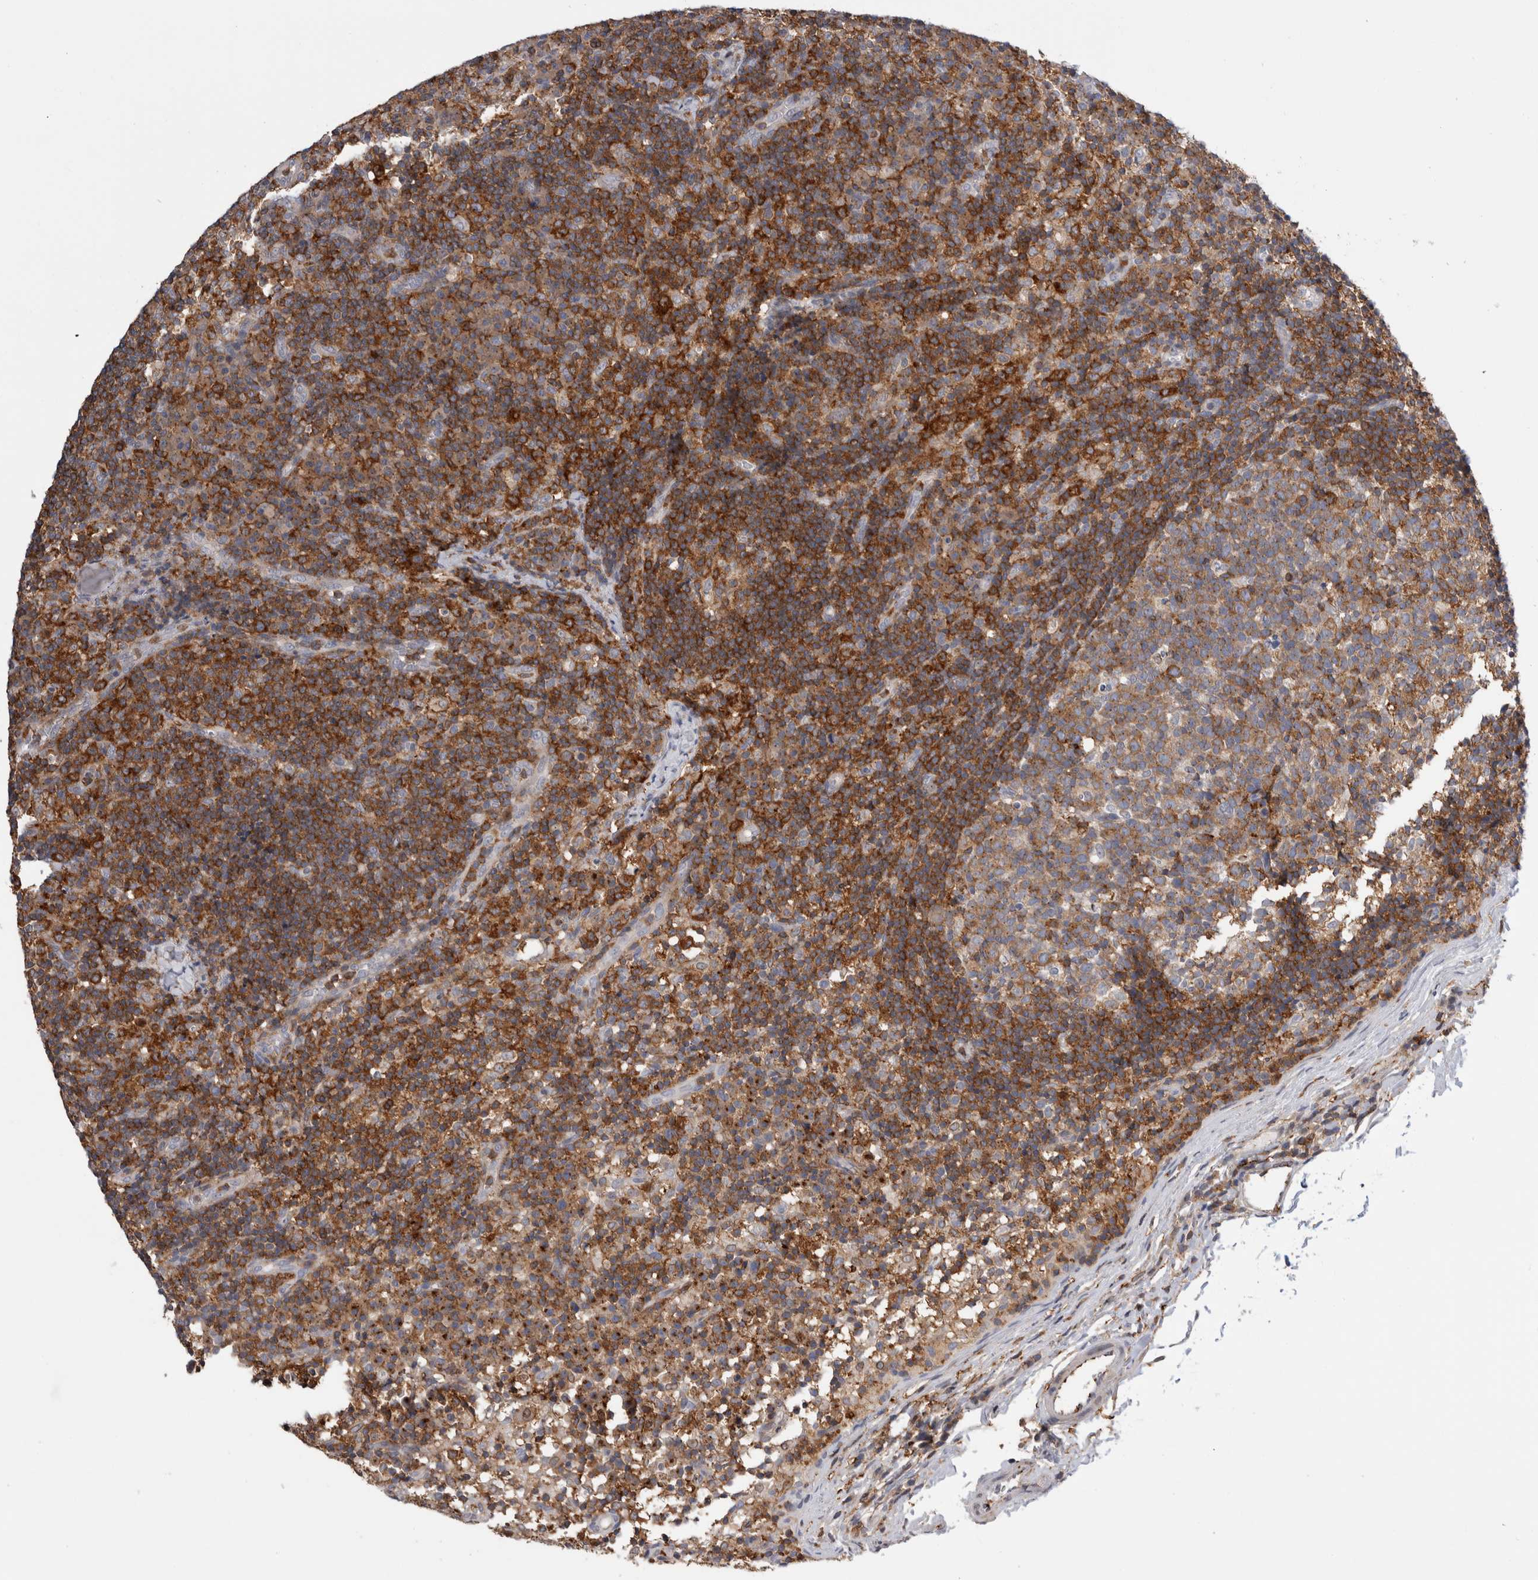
{"staining": {"intensity": "moderate", "quantity": ">75%", "location": "cytoplasmic/membranous"}, "tissue": "lymph node", "cell_type": "Germinal center cells", "image_type": "normal", "snomed": [{"axis": "morphology", "description": "Normal tissue, NOS"}, {"axis": "morphology", "description": "Inflammation, NOS"}, {"axis": "topography", "description": "Lymph node"}], "caption": "The micrograph shows immunohistochemical staining of unremarkable lymph node. There is moderate cytoplasmic/membranous positivity is appreciated in approximately >75% of germinal center cells.", "gene": "CCDC88B", "patient": {"sex": "male", "age": 55}}